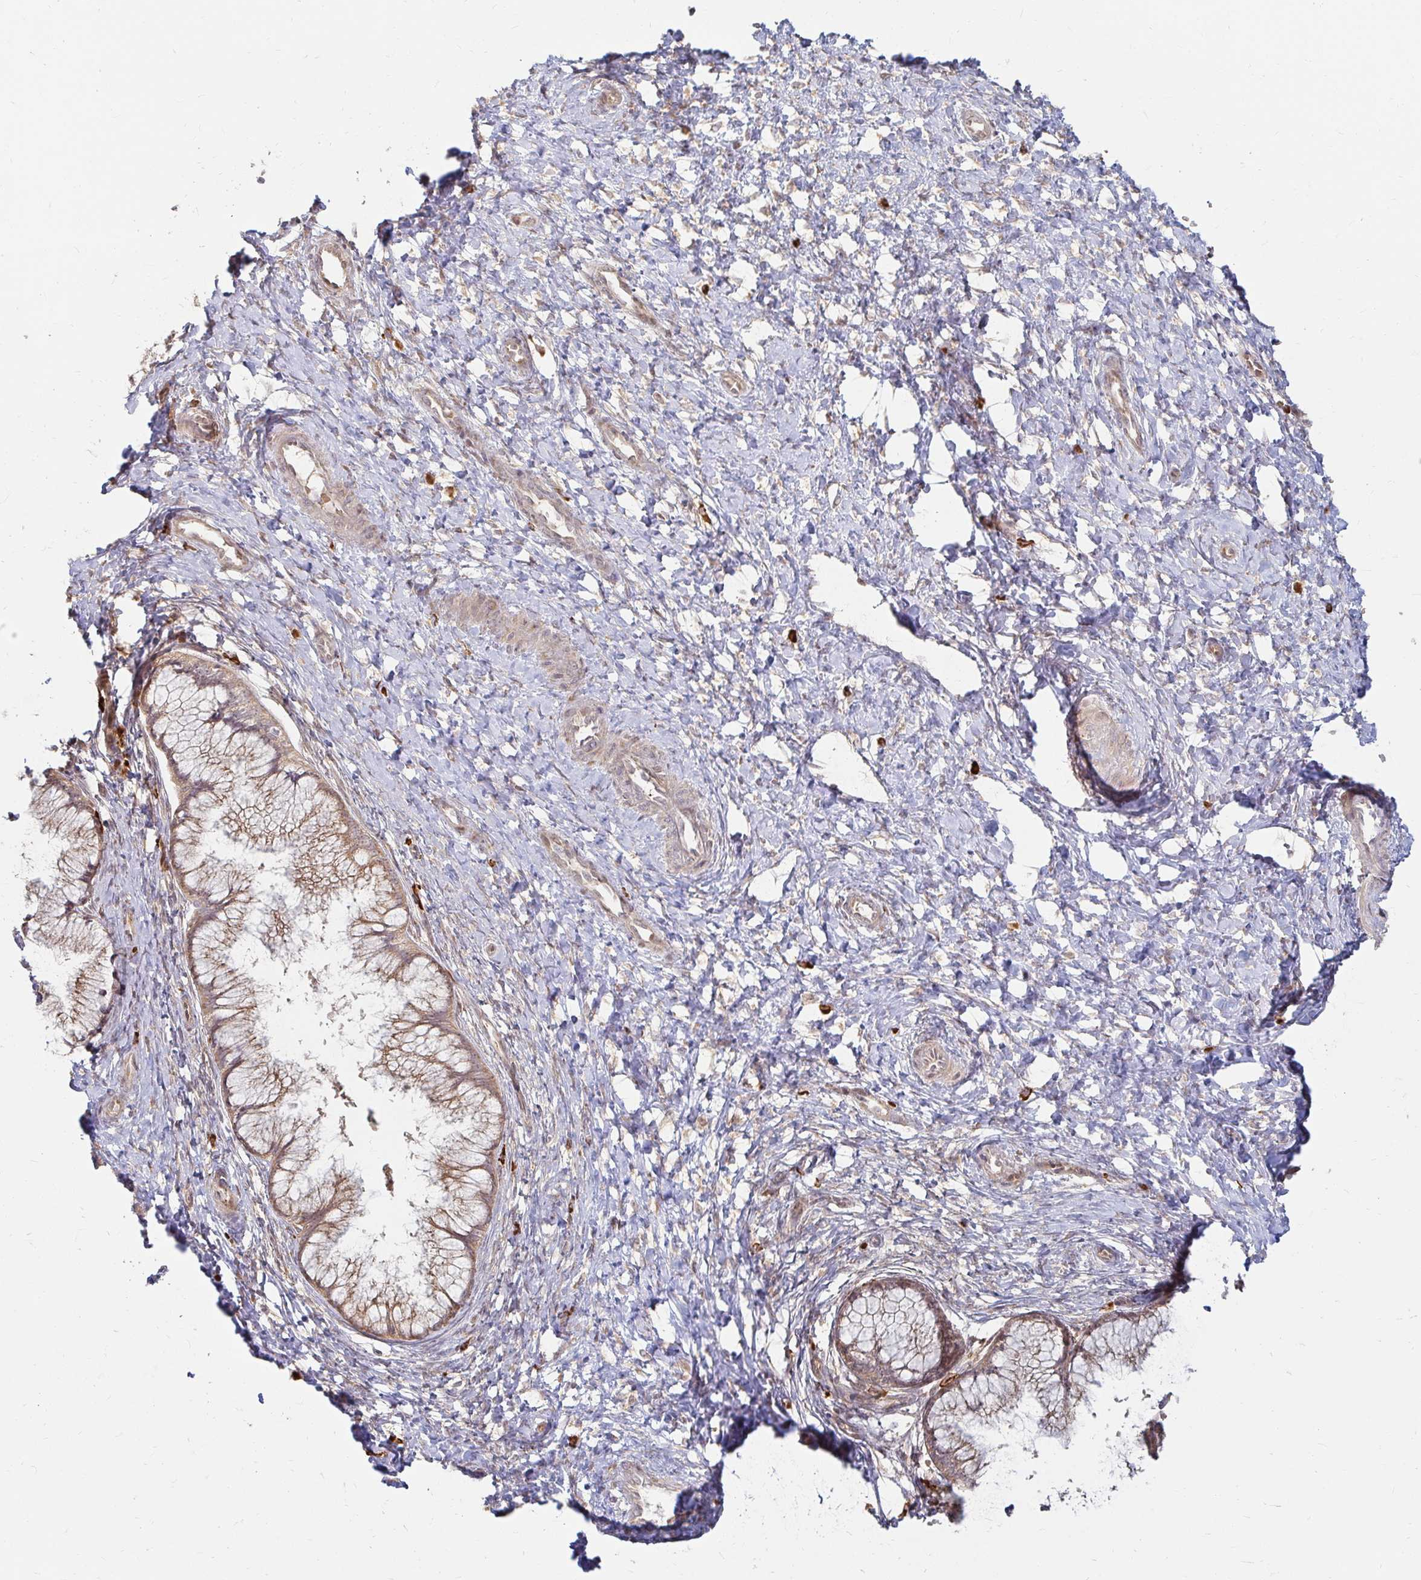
{"staining": {"intensity": "weak", "quantity": ">75%", "location": "cytoplasmic/membranous"}, "tissue": "cervix", "cell_type": "Glandular cells", "image_type": "normal", "snomed": [{"axis": "morphology", "description": "Normal tissue, NOS"}, {"axis": "topography", "description": "Cervix"}], "caption": "This is a histology image of IHC staining of normal cervix, which shows weak staining in the cytoplasmic/membranous of glandular cells.", "gene": "CAST", "patient": {"sex": "female", "age": 37}}